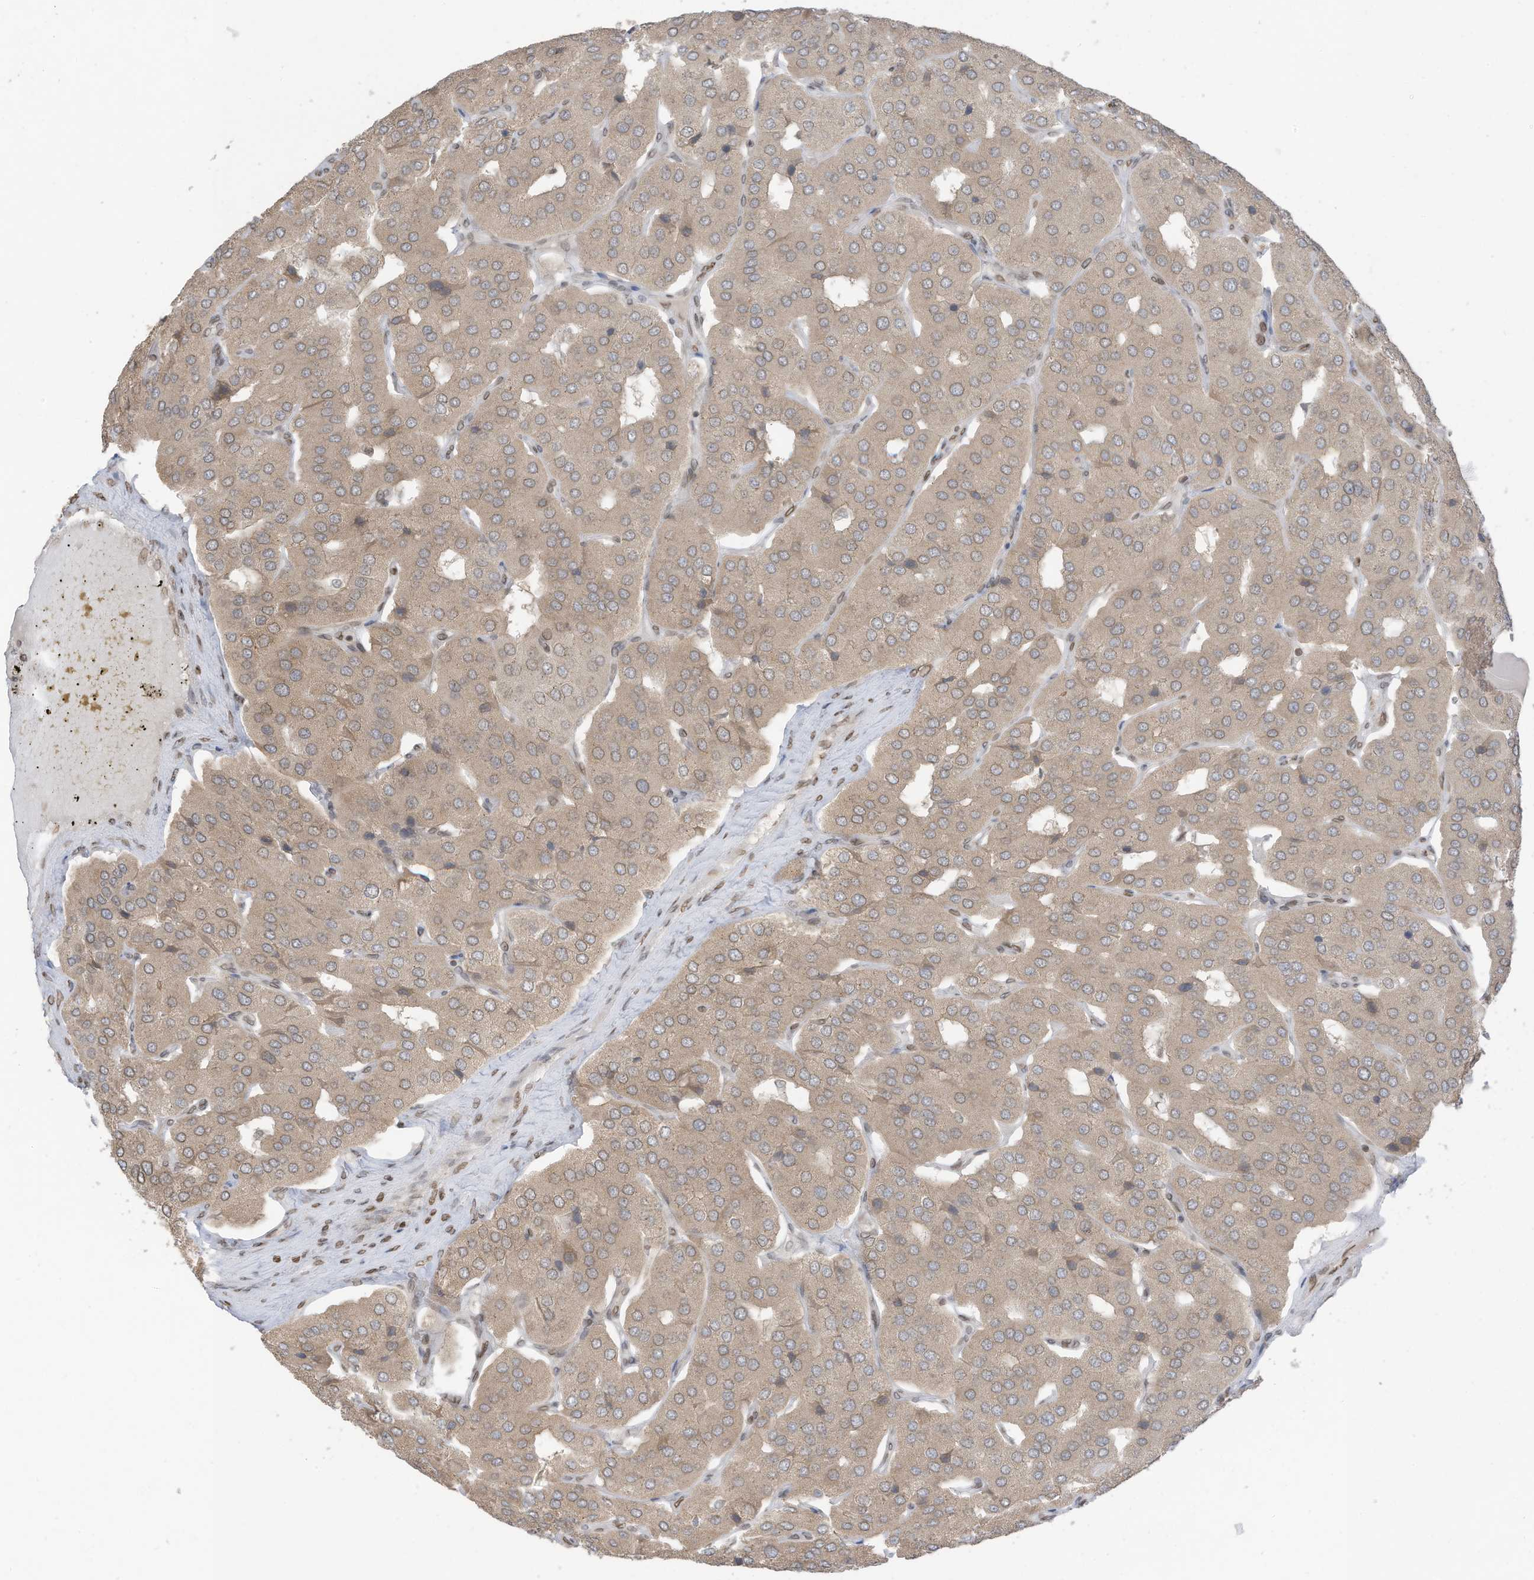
{"staining": {"intensity": "weak", "quantity": ">75%", "location": "cytoplasmic/membranous"}, "tissue": "parathyroid gland", "cell_type": "Glandular cells", "image_type": "normal", "snomed": [{"axis": "morphology", "description": "Normal tissue, NOS"}, {"axis": "morphology", "description": "Adenoma, NOS"}, {"axis": "topography", "description": "Parathyroid gland"}], "caption": "Protein analysis of benign parathyroid gland demonstrates weak cytoplasmic/membranous staining in approximately >75% of glandular cells.", "gene": "RABL3", "patient": {"sex": "female", "age": 86}}